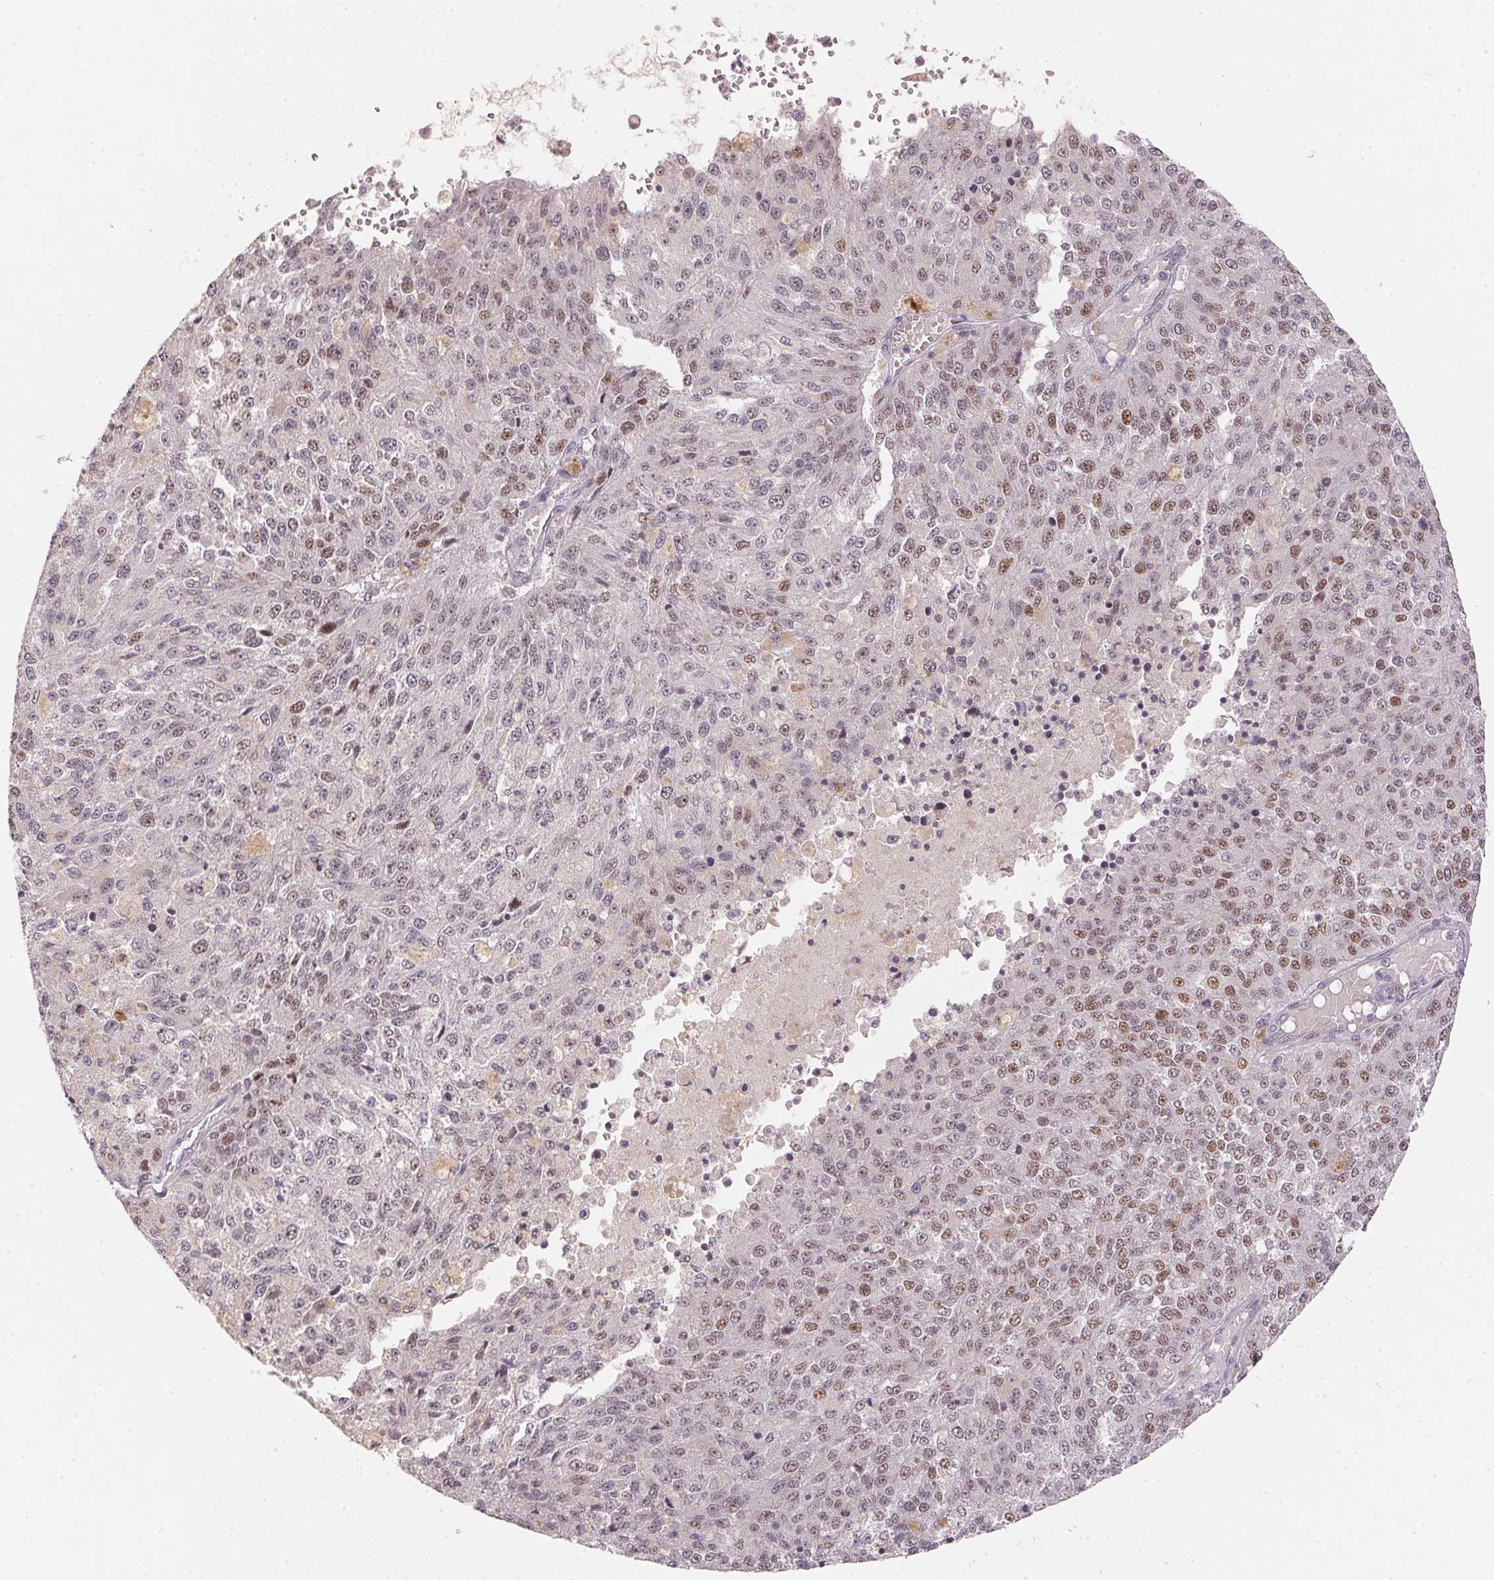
{"staining": {"intensity": "moderate", "quantity": "<25%", "location": "nuclear"}, "tissue": "melanoma", "cell_type": "Tumor cells", "image_type": "cancer", "snomed": [{"axis": "morphology", "description": "Malignant melanoma, Metastatic site"}, {"axis": "topography", "description": "Lymph node"}], "caption": "Approximately <25% of tumor cells in human melanoma reveal moderate nuclear protein positivity as visualized by brown immunohistochemical staining.", "gene": "POLR3G", "patient": {"sex": "female", "age": 64}}